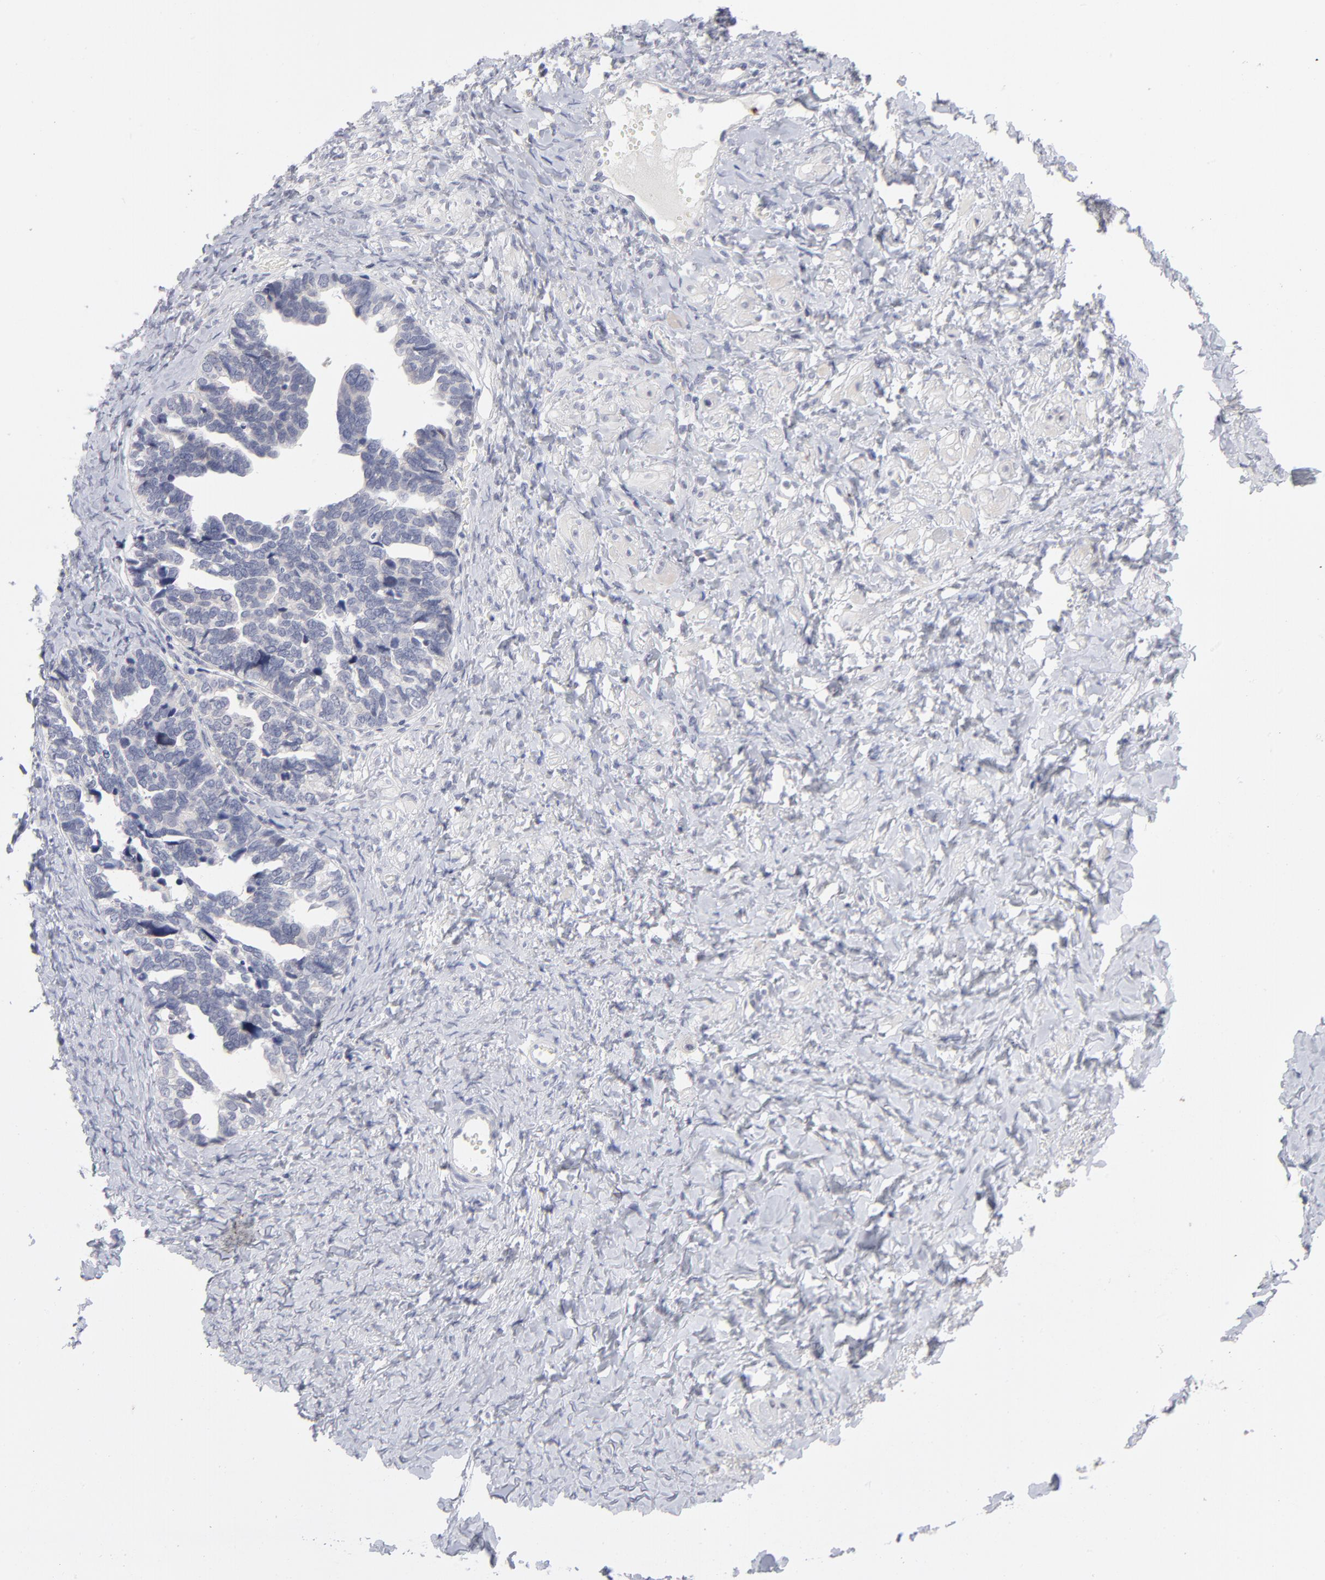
{"staining": {"intensity": "negative", "quantity": "none", "location": "none"}, "tissue": "ovarian cancer", "cell_type": "Tumor cells", "image_type": "cancer", "snomed": [{"axis": "morphology", "description": "Cystadenocarcinoma, serous, NOS"}, {"axis": "topography", "description": "Ovary"}], "caption": "Protein analysis of ovarian serous cystadenocarcinoma shows no significant positivity in tumor cells.", "gene": "RPS24", "patient": {"sex": "female", "age": 77}}